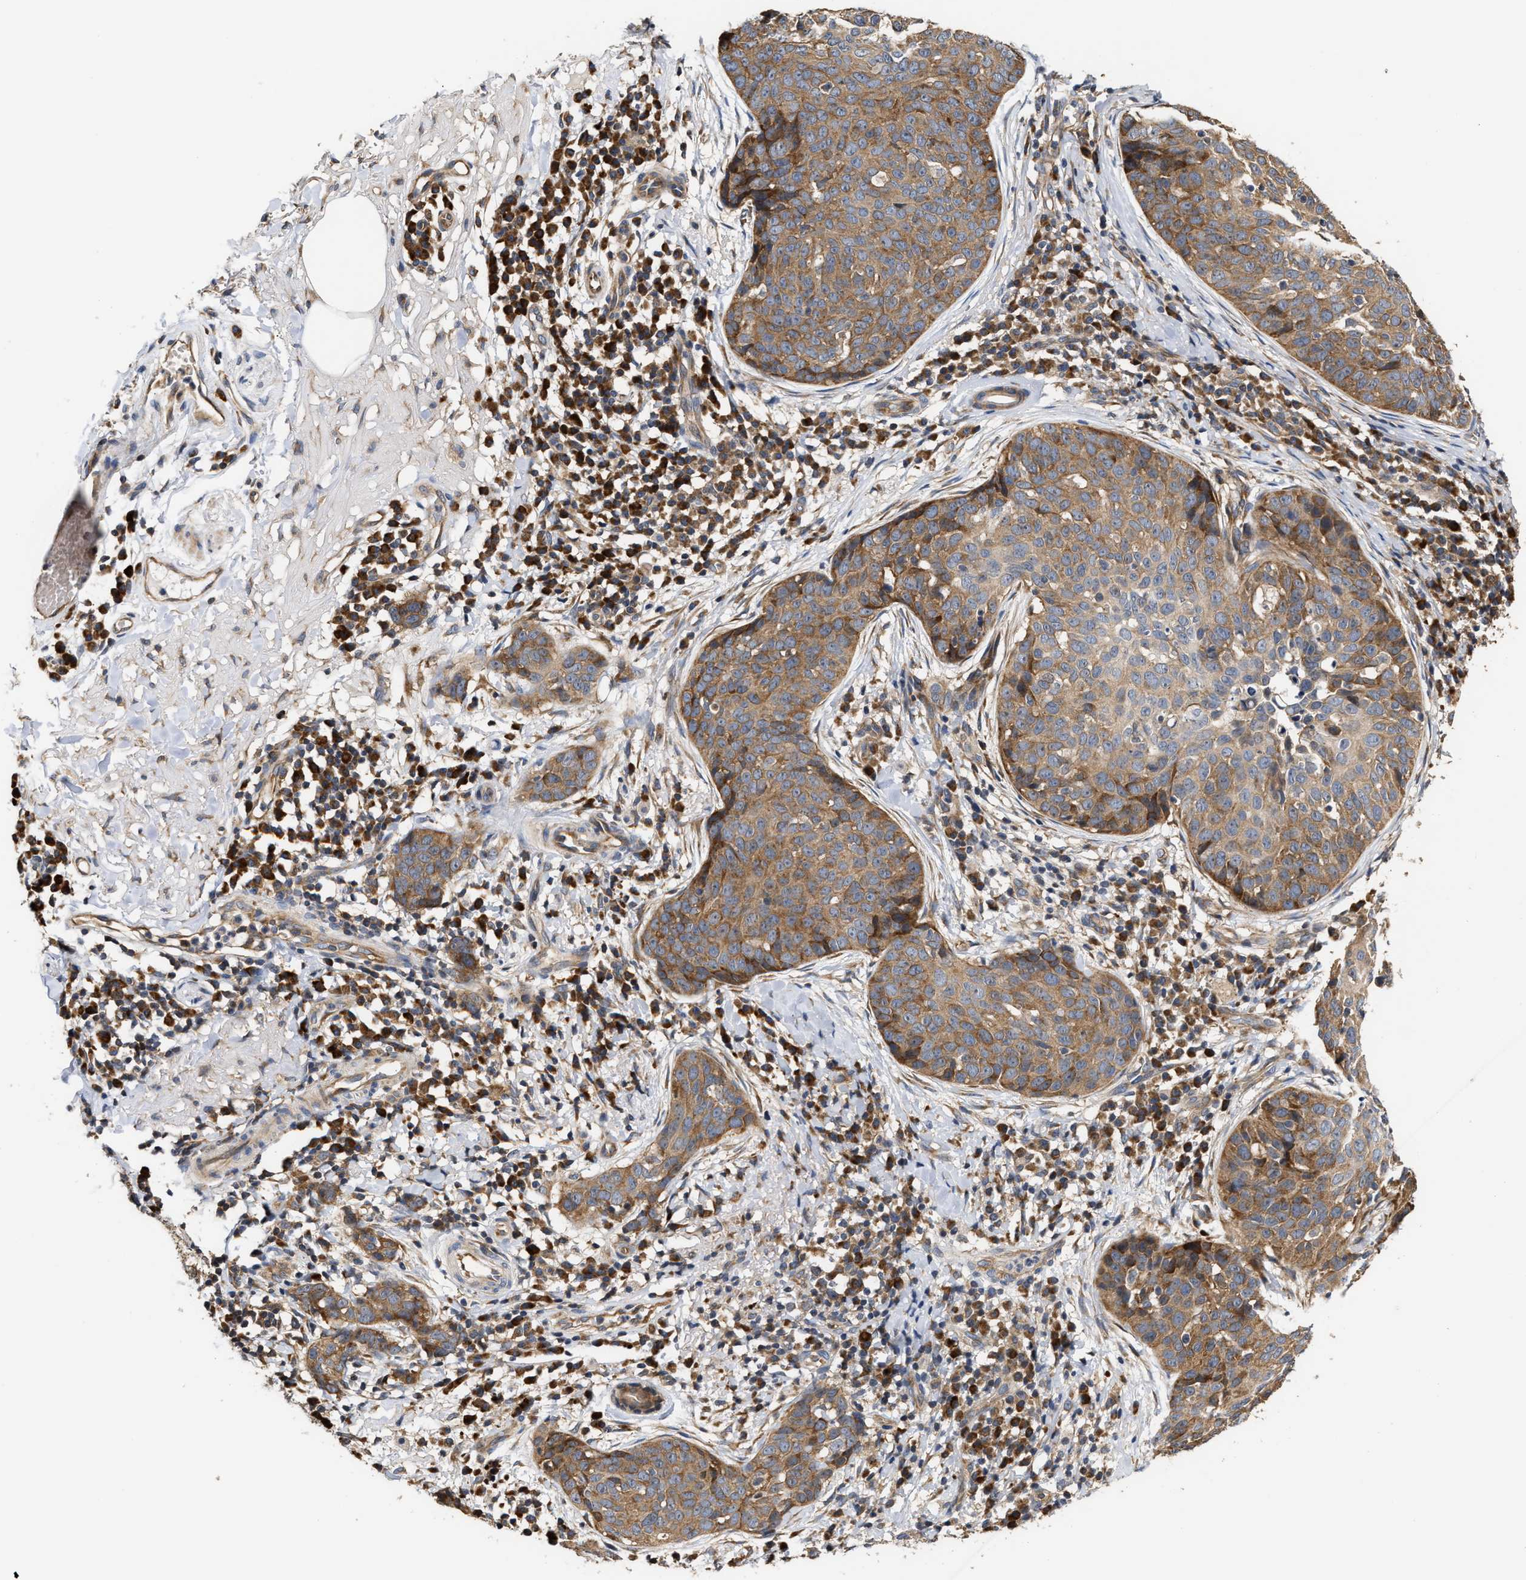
{"staining": {"intensity": "moderate", "quantity": ">75%", "location": "cytoplasmic/membranous"}, "tissue": "skin cancer", "cell_type": "Tumor cells", "image_type": "cancer", "snomed": [{"axis": "morphology", "description": "Squamous cell carcinoma in situ, NOS"}, {"axis": "morphology", "description": "Squamous cell carcinoma, NOS"}, {"axis": "topography", "description": "Skin"}], "caption": "Protein expression by IHC shows moderate cytoplasmic/membranous staining in approximately >75% of tumor cells in squamous cell carcinoma (skin).", "gene": "CLIP2", "patient": {"sex": "male", "age": 93}}